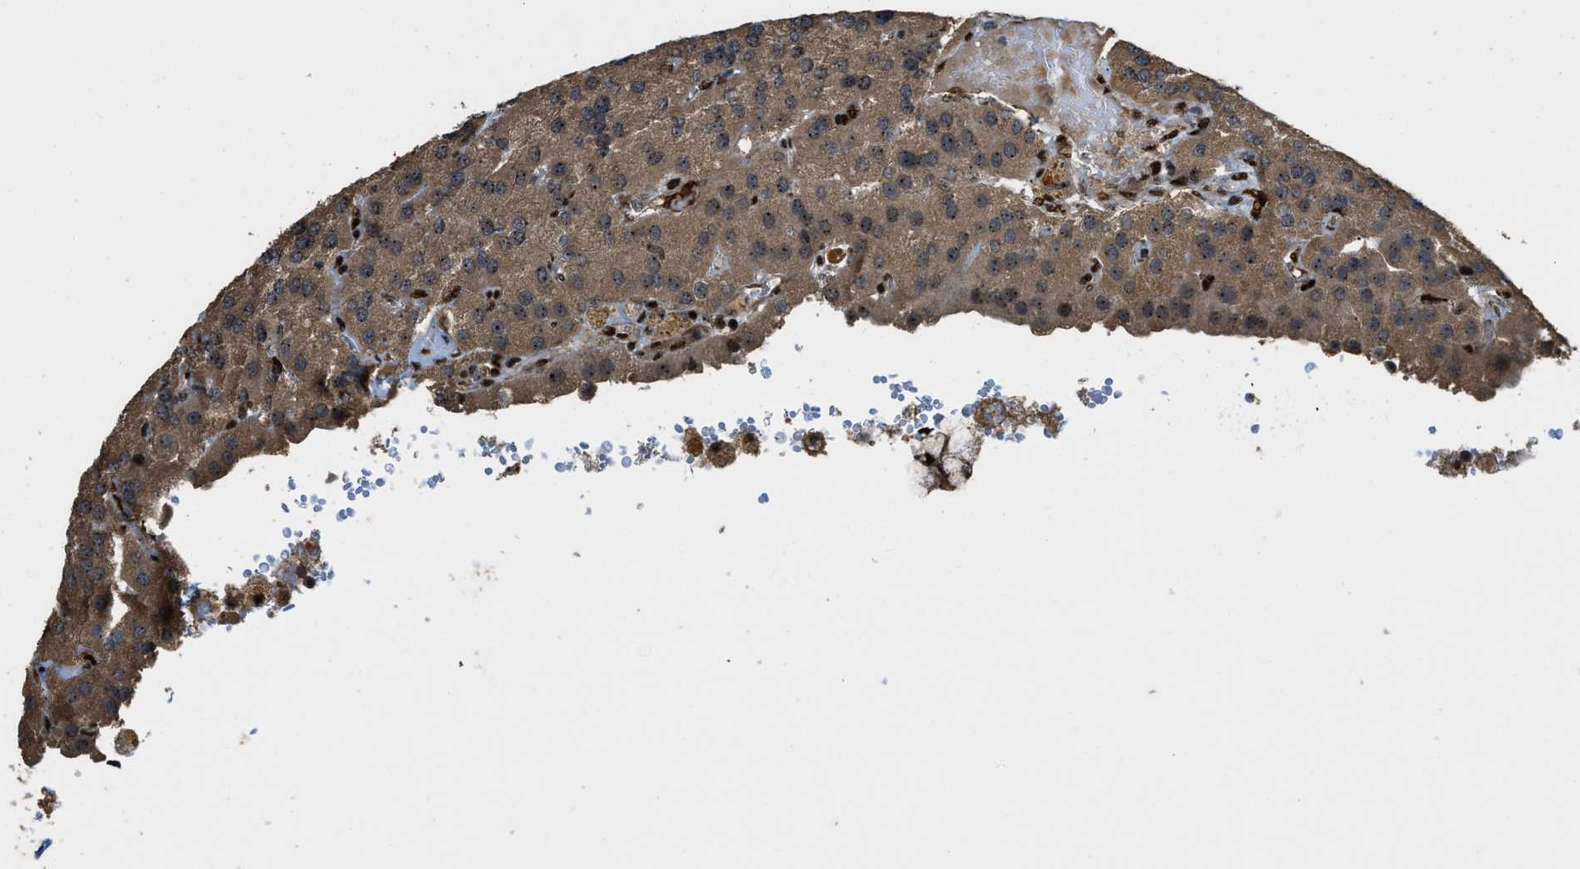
{"staining": {"intensity": "moderate", "quantity": ">75%", "location": "cytoplasmic/membranous,nuclear"}, "tissue": "parathyroid gland", "cell_type": "Glandular cells", "image_type": "normal", "snomed": [{"axis": "morphology", "description": "Normal tissue, NOS"}, {"axis": "morphology", "description": "Adenoma, NOS"}, {"axis": "topography", "description": "Parathyroid gland"}], "caption": "This histopathology image shows immunohistochemistry staining of normal human parathyroid gland, with medium moderate cytoplasmic/membranous,nuclear positivity in approximately >75% of glandular cells.", "gene": "ZNF687", "patient": {"sex": "female", "age": 86}}